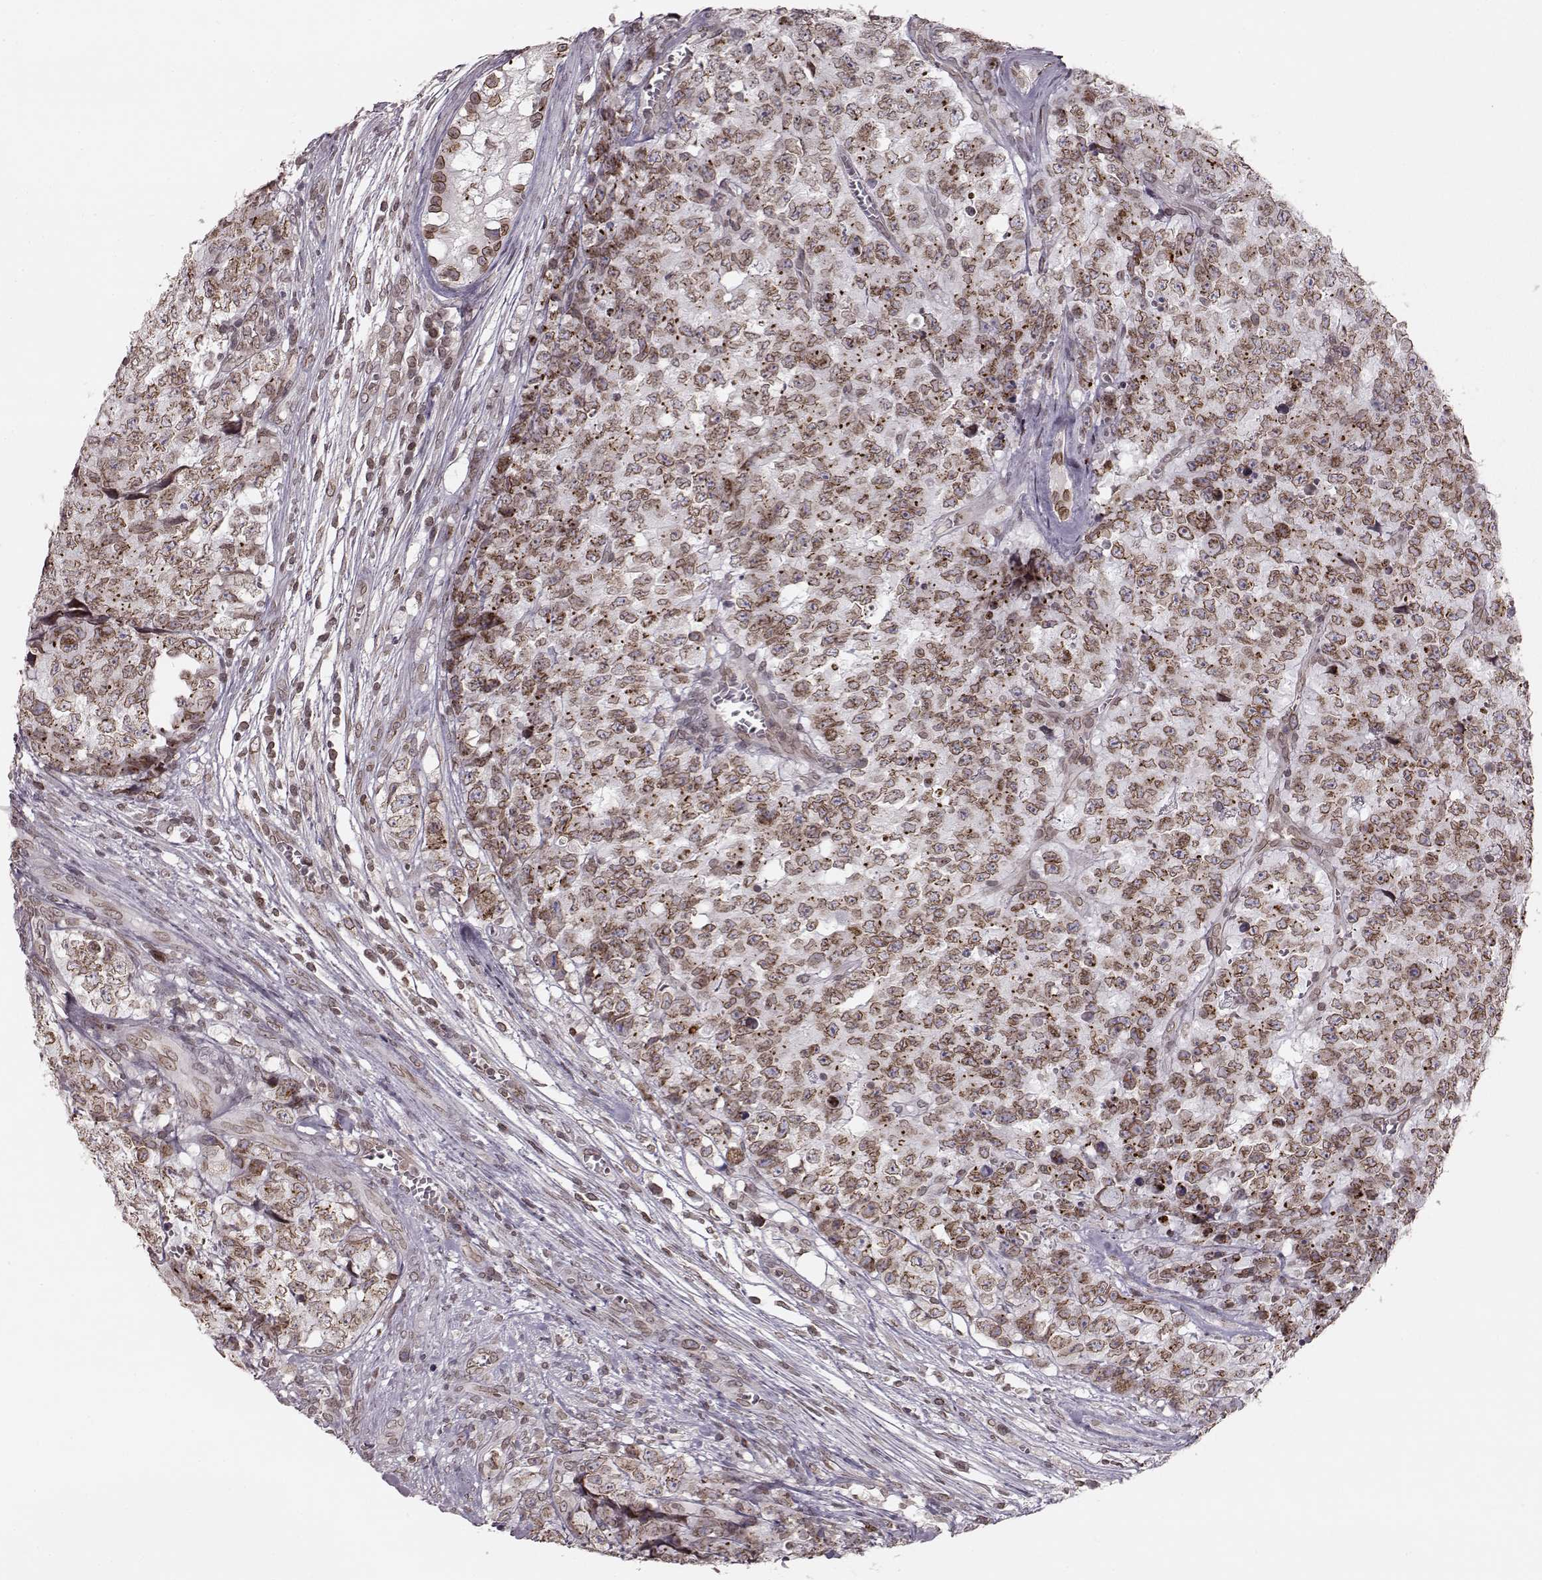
{"staining": {"intensity": "moderate", "quantity": ">75%", "location": "cytoplasmic/membranous,nuclear"}, "tissue": "testis cancer", "cell_type": "Tumor cells", "image_type": "cancer", "snomed": [{"axis": "morphology", "description": "Carcinoma, Embryonal, NOS"}, {"axis": "topography", "description": "Testis"}], "caption": "Testis cancer (embryonal carcinoma) stained for a protein demonstrates moderate cytoplasmic/membranous and nuclear positivity in tumor cells.", "gene": "DCAF12", "patient": {"sex": "male", "age": 23}}